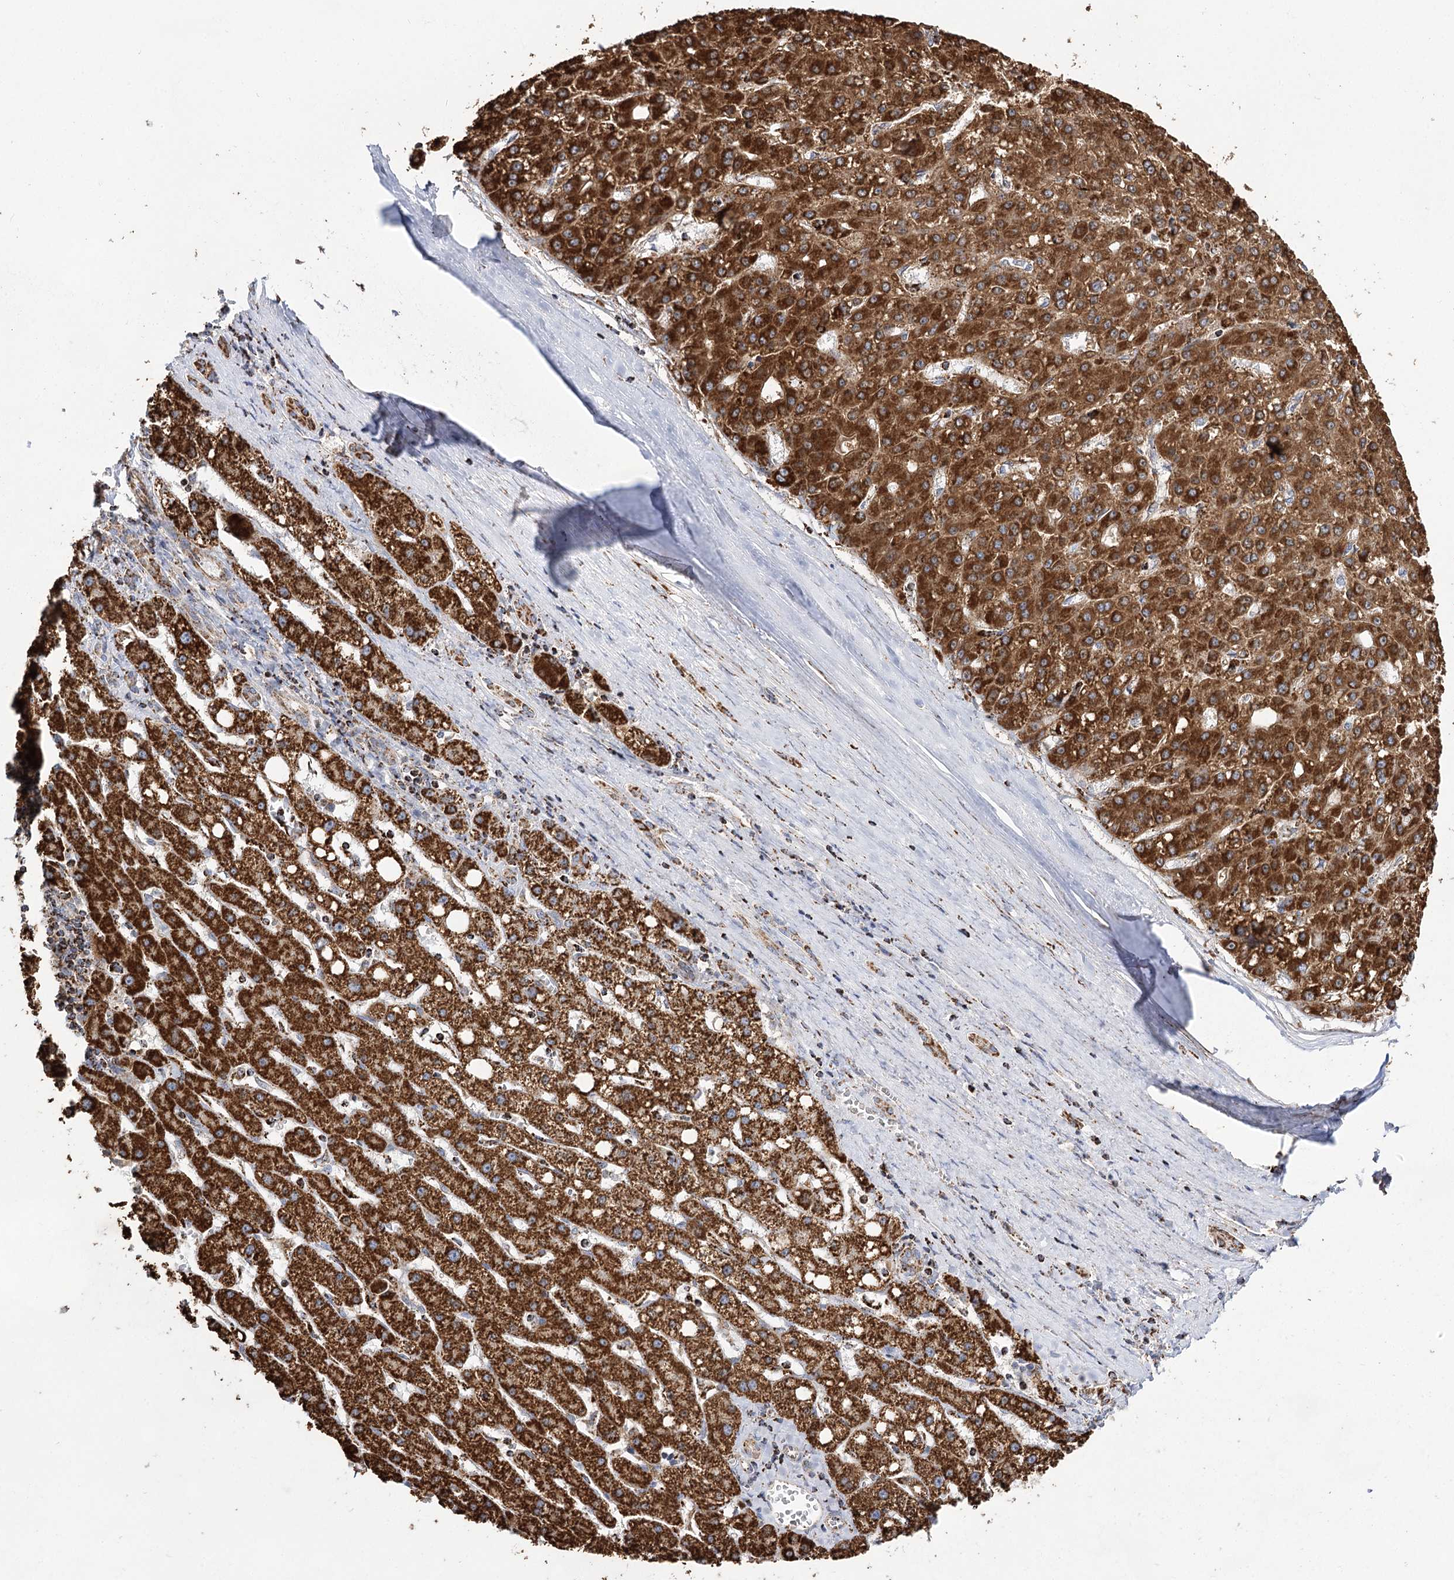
{"staining": {"intensity": "strong", "quantity": ">75%", "location": "cytoplasmic/membranous"}, "tissue": "liver cancer", "cell_type": "Tumor cells", "image_type": "cancer", "snomed": [{"axis": "morphology", "description": "Carcinoma, Hepatocellular, NOS"}, {"axis": "topography", "description": "Liver"}], "caption": "Immunohistochemical staining of human liver cancer (hepatocellular carcinoma) displays high levels of strong cytoplasmic/membranous protein staining in approximately >75% of tumor cells.", "gene": "NADK2", "patient": {"sex": "male", "age": 67}}